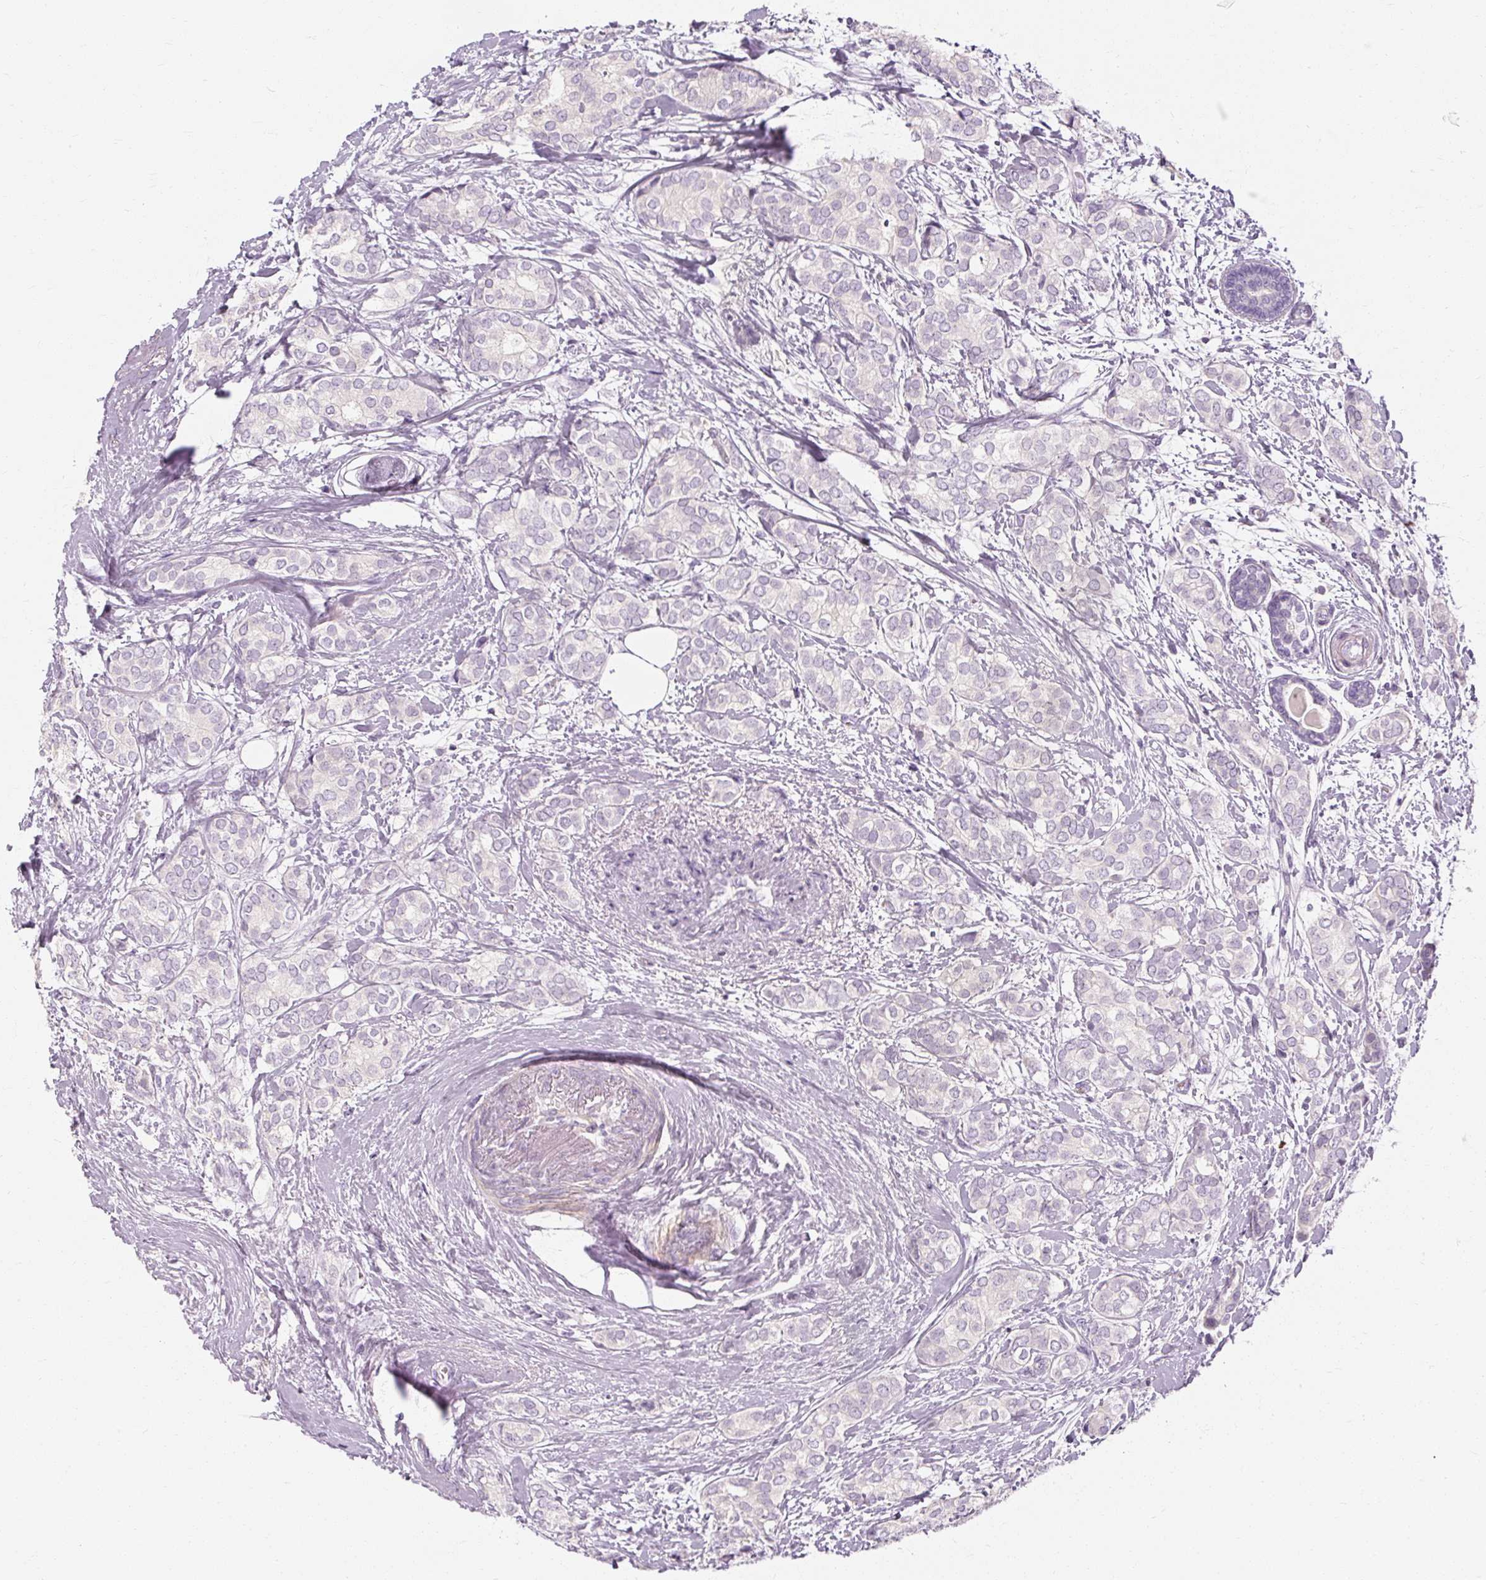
{"staining": {"intensity": "negative", "quantity": "none", "location": "none"}, "tissue": "breast cancer", "cell_type": "Tumor cells", "image_type": "cancer", "snomed": [{"axis": "morphology", "description": "Duct carcinoma"}, {"axis": "topography", "description": "Breast"}], "caption": "Breast cancer stained for a protein using immunohistochemistry demonstrates no positivity tumor cells.", "gene": "CAPN3", "patient": {"sex": "female", "age": 73}}